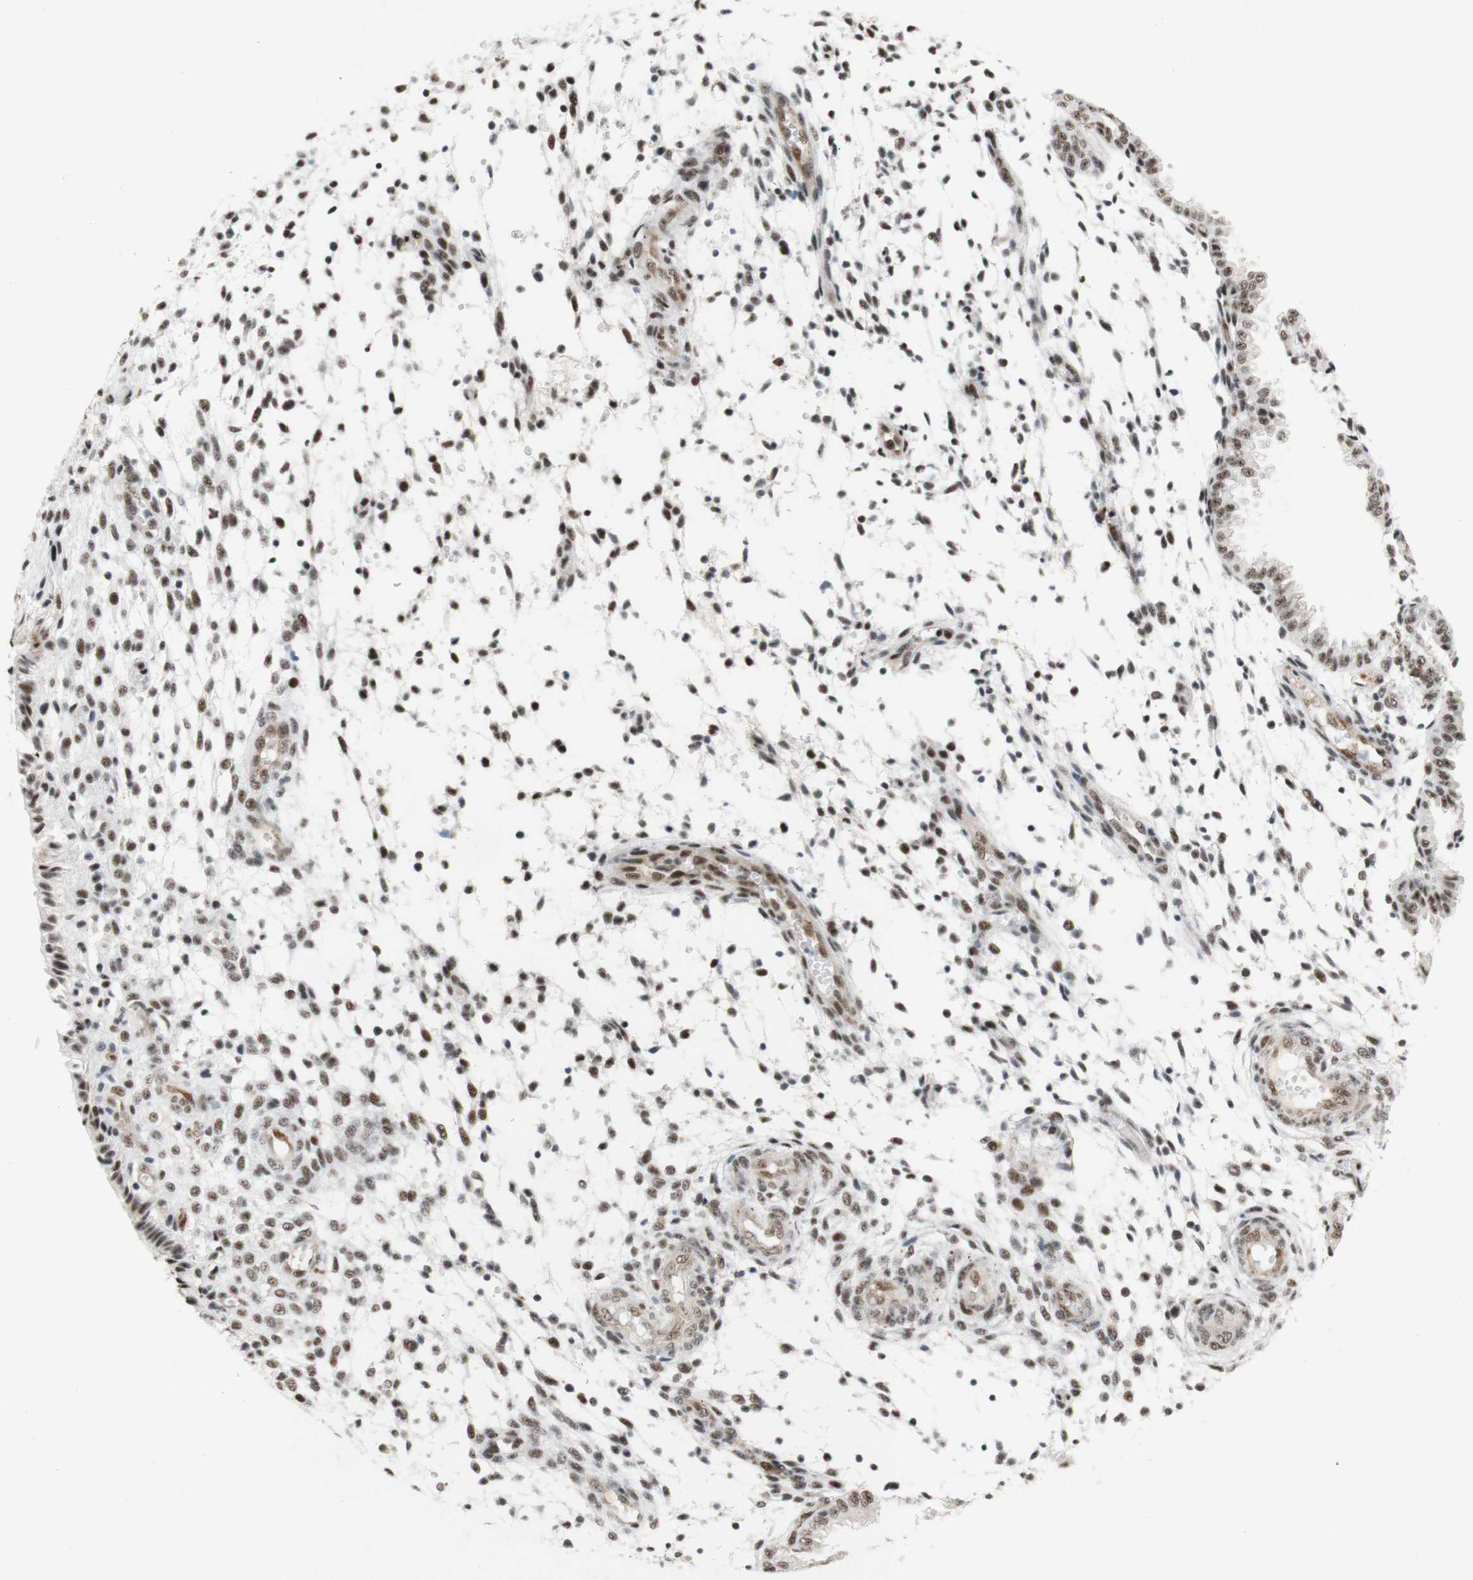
{"staining": {"intensity": "negative", "quantity": "none", "location": "none"}, "tissue": "endometrium", "cell_type": "Cells in endometrial stroma", "image_type": "normal", "snomed": [{"axis": "morphology", "description": "Normal tissue, NOS"}, {"axis": "topography", "description": "Endometrium"}], "caption": "Immunohistochemistry (IHC) histopathology image of normal endometrium stained for a protein (brown), which shows no staining in cells in endometrial stroma. (Stains: DAB immunohistochemistry with hematoxylin counter stain, Microscopy: brightfield microscopy at high magnification).", "gene": "SAP18", "patient": {"sex": "female", "age": 33}}